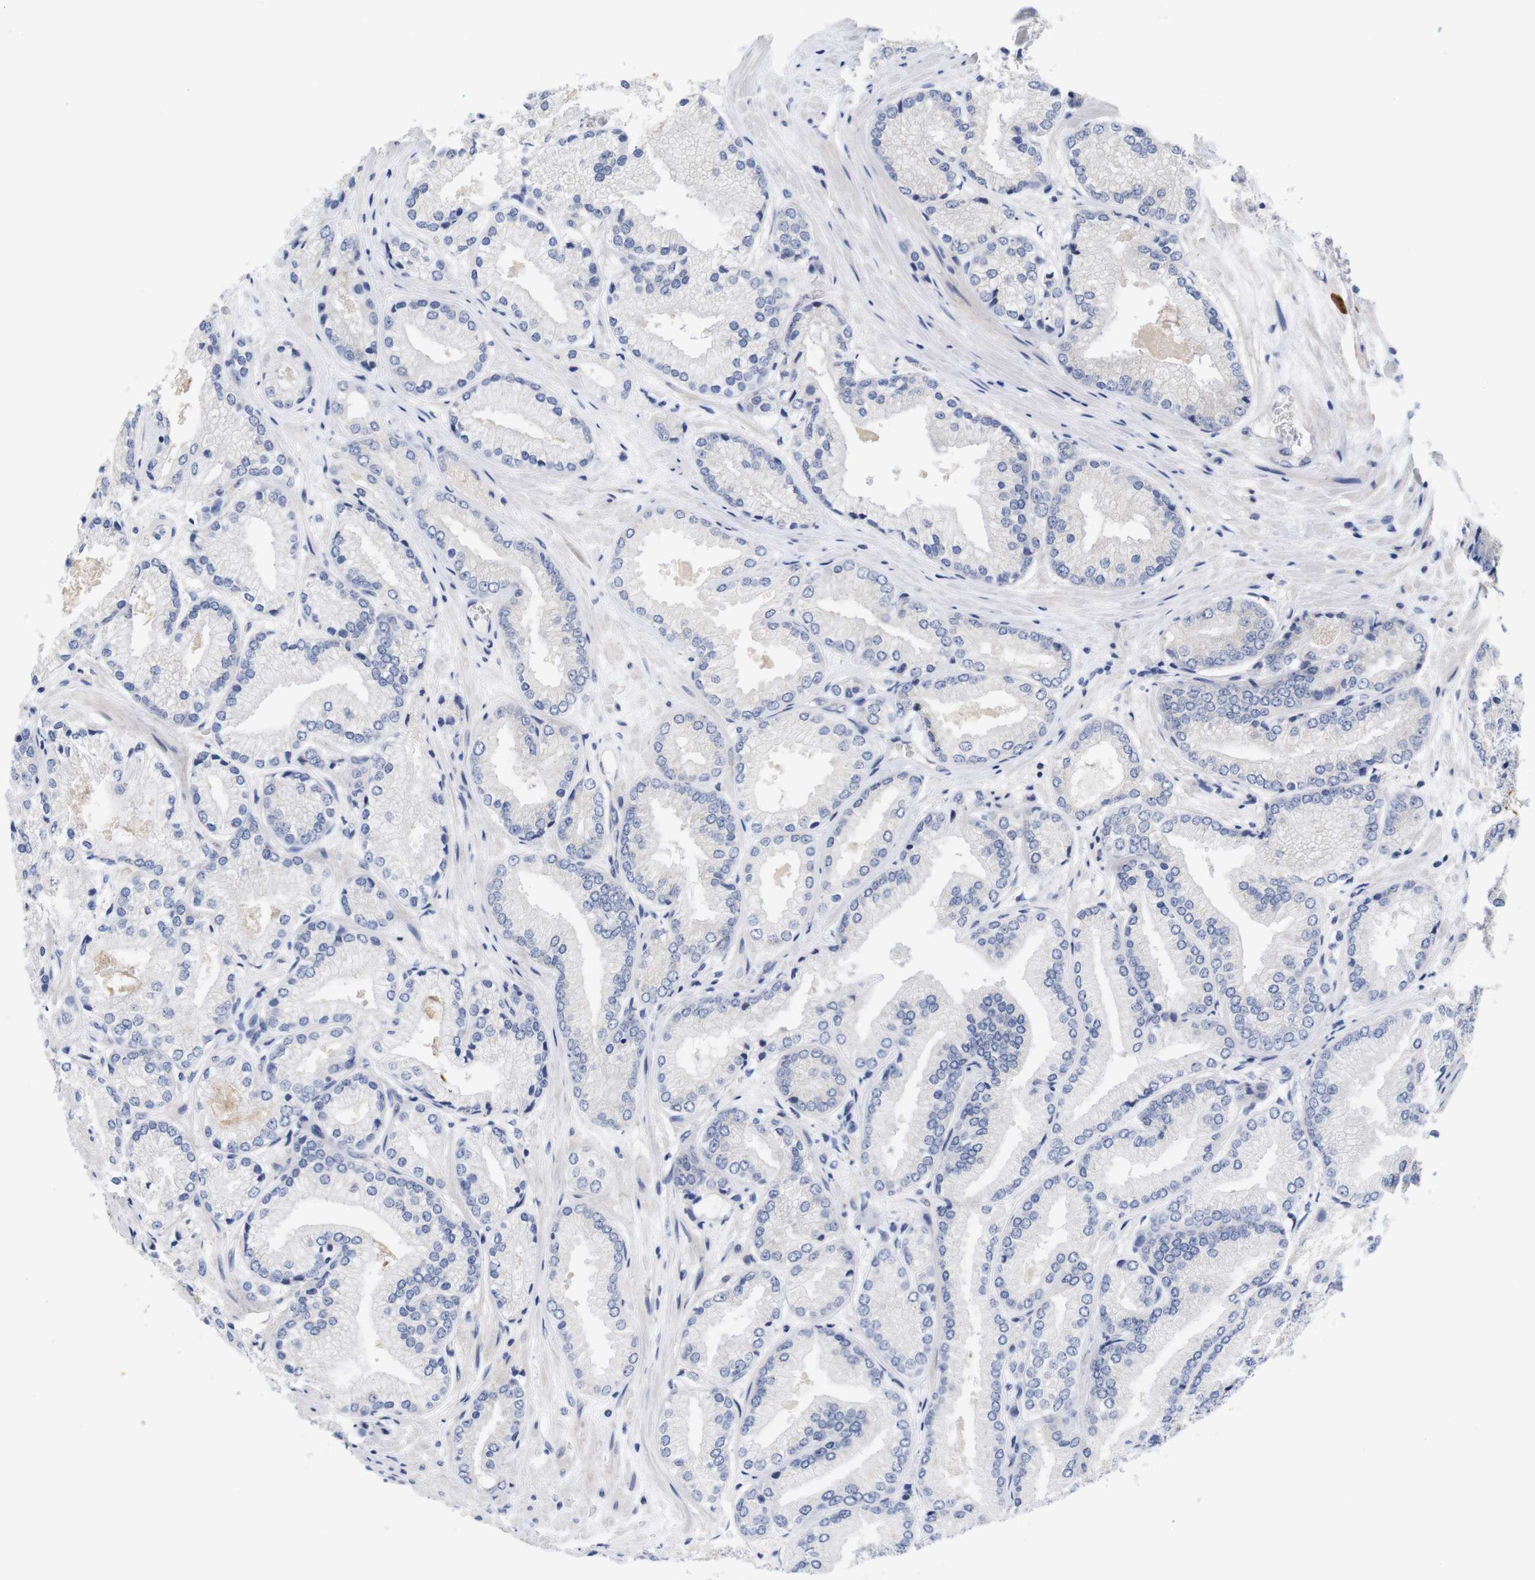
{"staining": {"intensity": "negative", "quantity": "none", "location": "none"}, "tissue": "prostate cancer", "cell_type": "Tumor cells", "image_type": "cancer", "snomed": [{"axis": "morphology", "description": "Adenocarcinoma, High grade"}, {"axis": "topography", "description": "Prostate"}], "caption": "A high-resolution photomicrograph shows immunohistochemistry (IHC) staining of prostate cancer (high-grade adenocarcinoma), which demonstrates no significant positivity in tumor cells.", "gene": "TNNI3", "patient": {"sex": "male", "age": 59}}